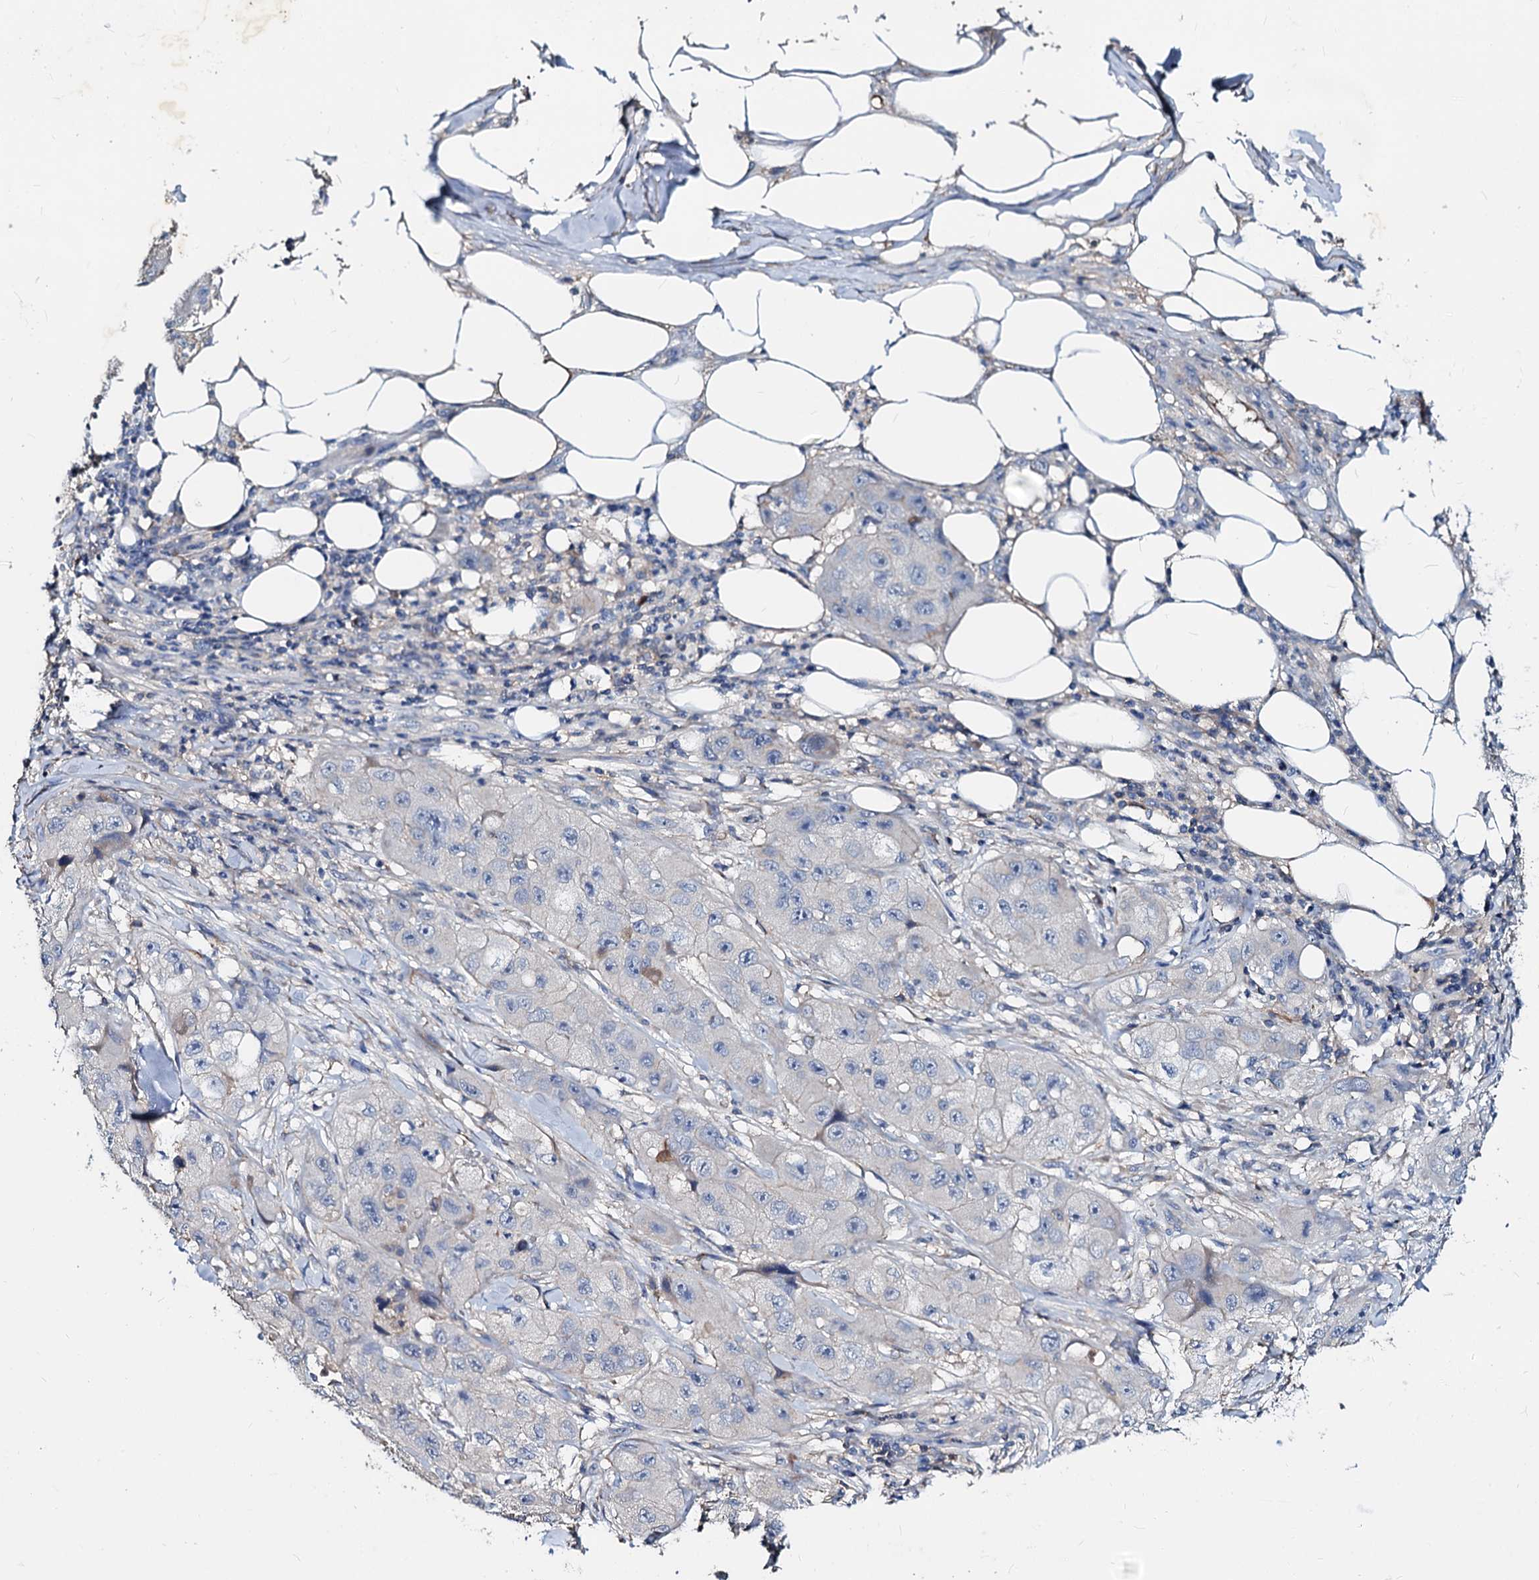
{"staining": {"intensity": "negative", "quantity": "none", "location": "none"}, "tissue": "skin cancer", "cell_type": "Tumor cells", "image_type": "cancer", "snomed": [{"axis": "morphology", "description": "Squamous cell carcinoma, NOS"}, {"axis": "topography", "description": "Skin"}, {"axis": "topography", "description": "Subcutis"}], "caption": "This is an immunohistochemistry micrograph of human skin cancer. There is no staining in tumor cells.", "gene": "ACY3", "patient": {"sex": "male", "age": 73}}